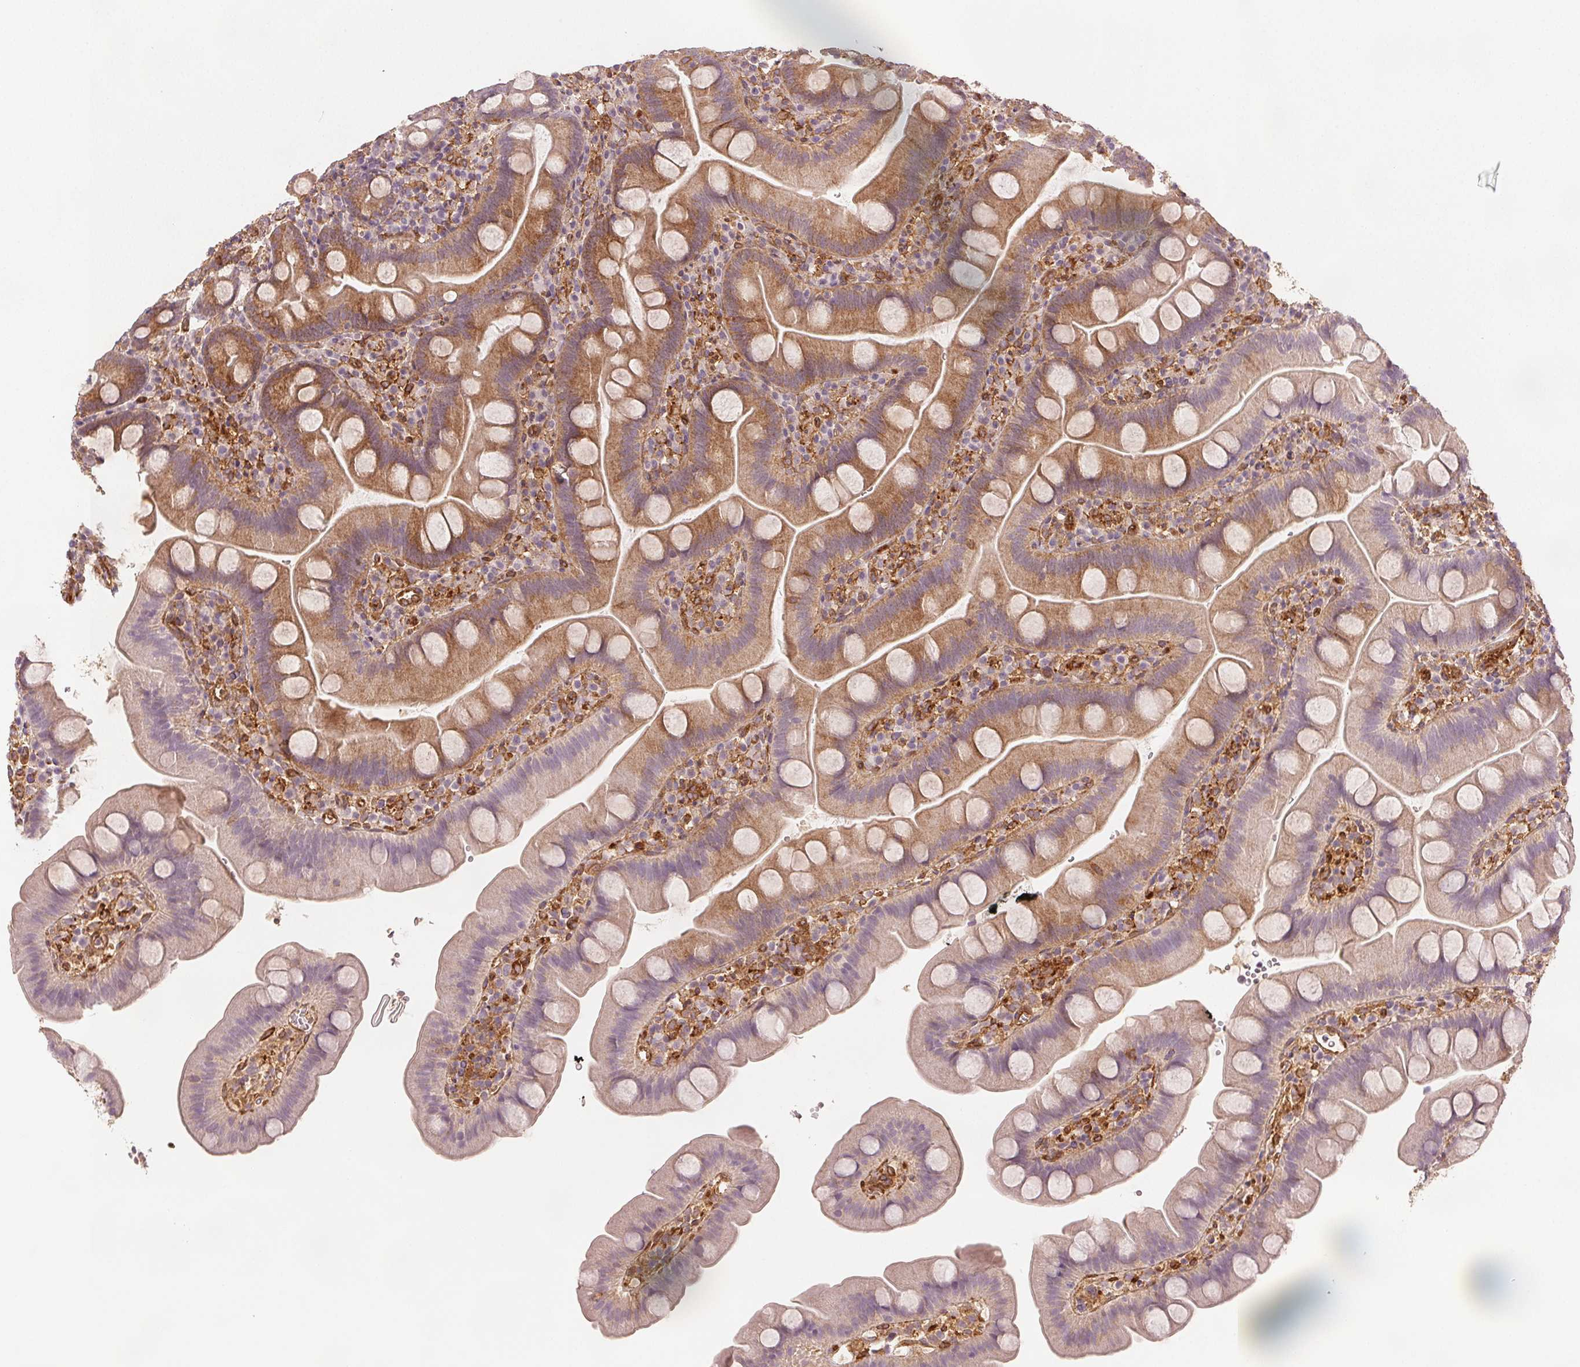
{"staining": {"intensity": "moderate", "quantity": "25%-75%", "location": "cytoplasmic/membranous"}, "tissue": "small intestine", "cell_type": "Glandular cells", "image_type": "normal", "snomed": [{"axis": "morphology", "description": "Normal tissue, NOS"}, {"axis": "topography", "description": "Small intestine"}], "caption": "Immunohistochemistry (IHC) staining of normal small intestine, which exhibits medium levels of moderate cytoplasmic/membranous positivity in about 25%-75% of glandular cells indicating moderate cytoplasmic/membranous protein expression. The staining was performed using DAB (brown) for protein detection and nuclei were counterstained in hematoxylin (blue).", "gene": "DIAPH2", "patient": {"sex": "female", "age": 68}}